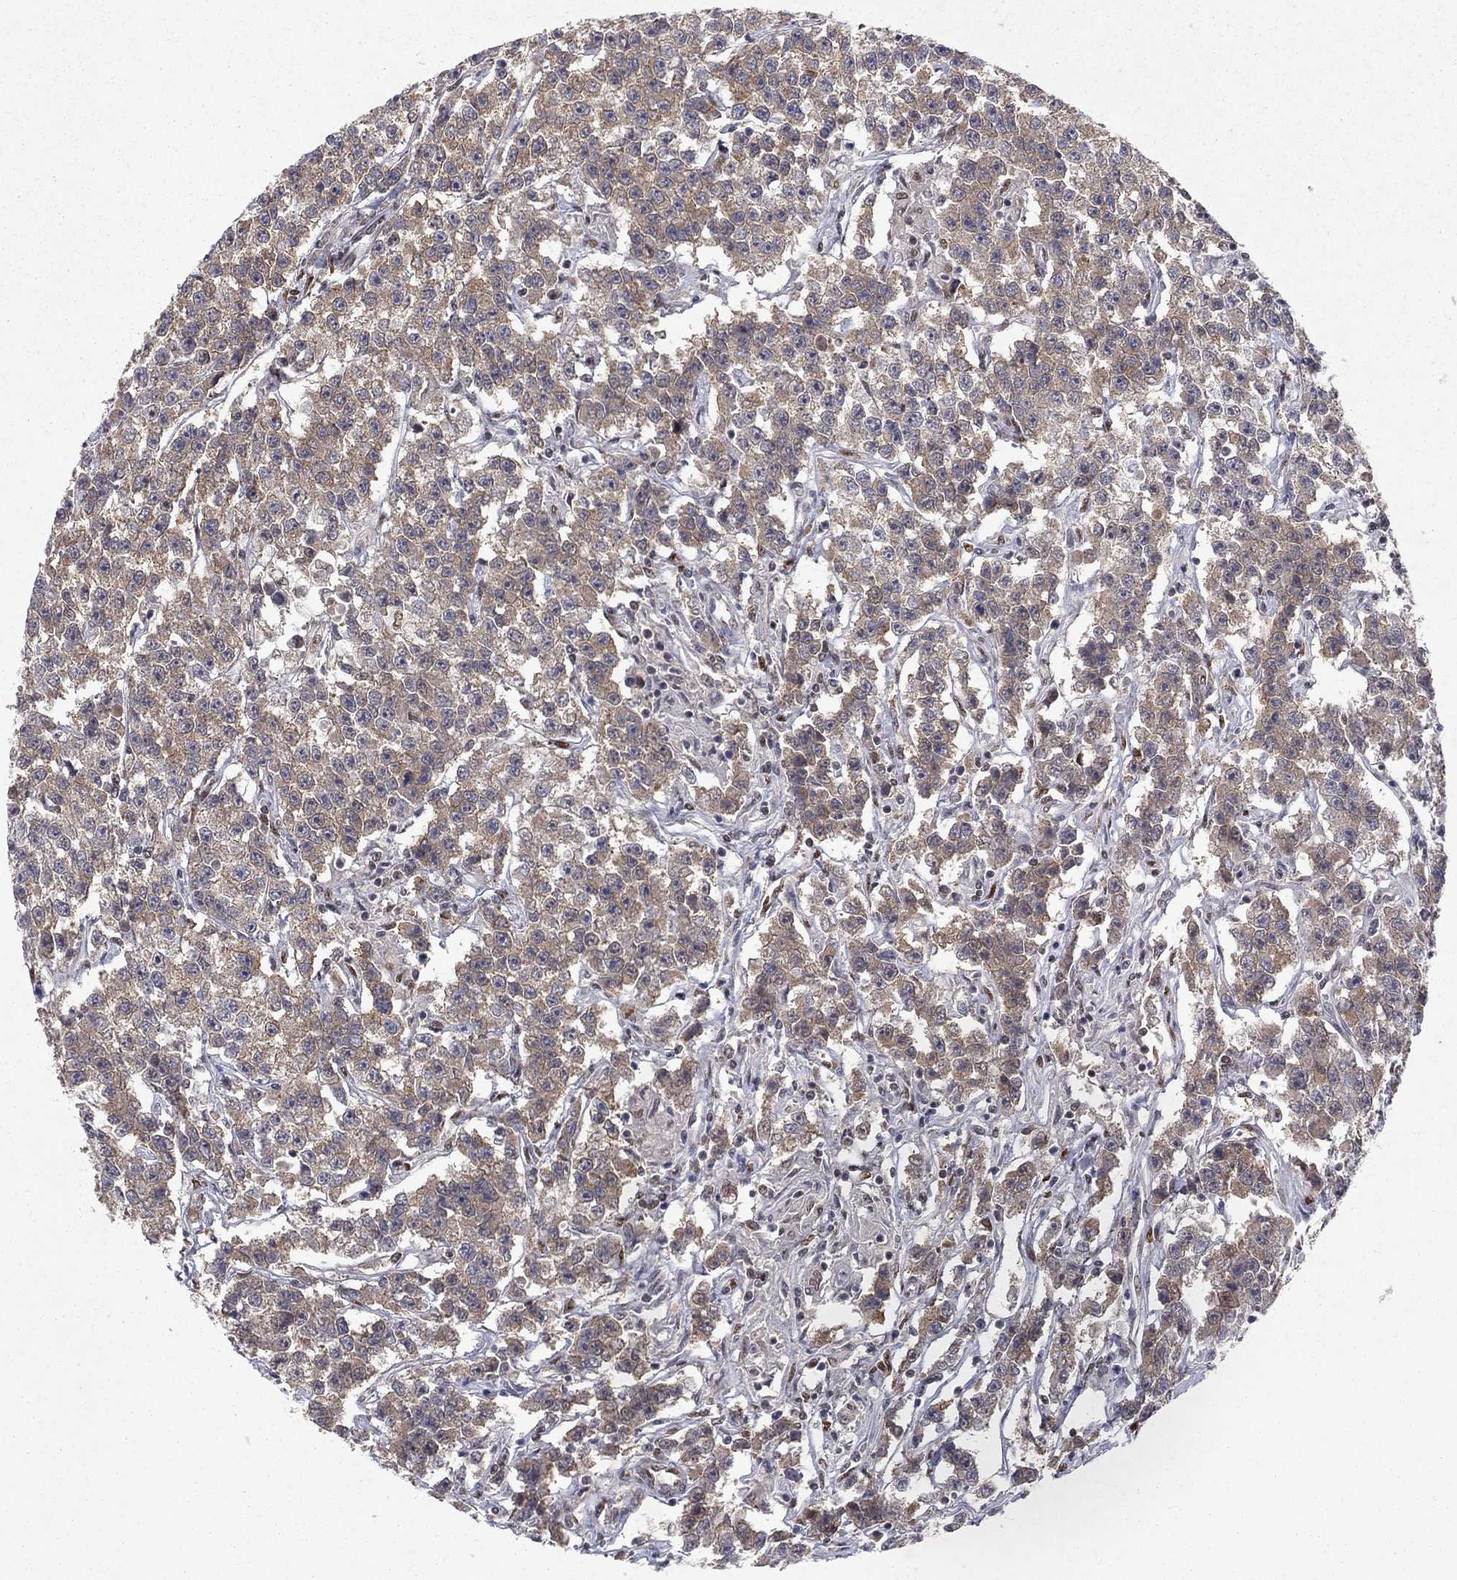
{"staining": {"intensity": "weak", "quantity": "25%-75%", "location": "cytoplasmic/membranous"}, "tissue": "testis cancer", "cell_type": "Tumor cells", "image_type": "cancer", "snomed": [{"axis": "morphology", "description": "Seminoma, NOS"}, {"axis": "topography", "description": "Testis"}], "caption": "A brown stain highlights weak cytoplasmic/membranous positivity of a protein in seminoma (testis) tumor cells.", "gene": "CRTC1", "patient": {"sex": "male", "age": 59}}